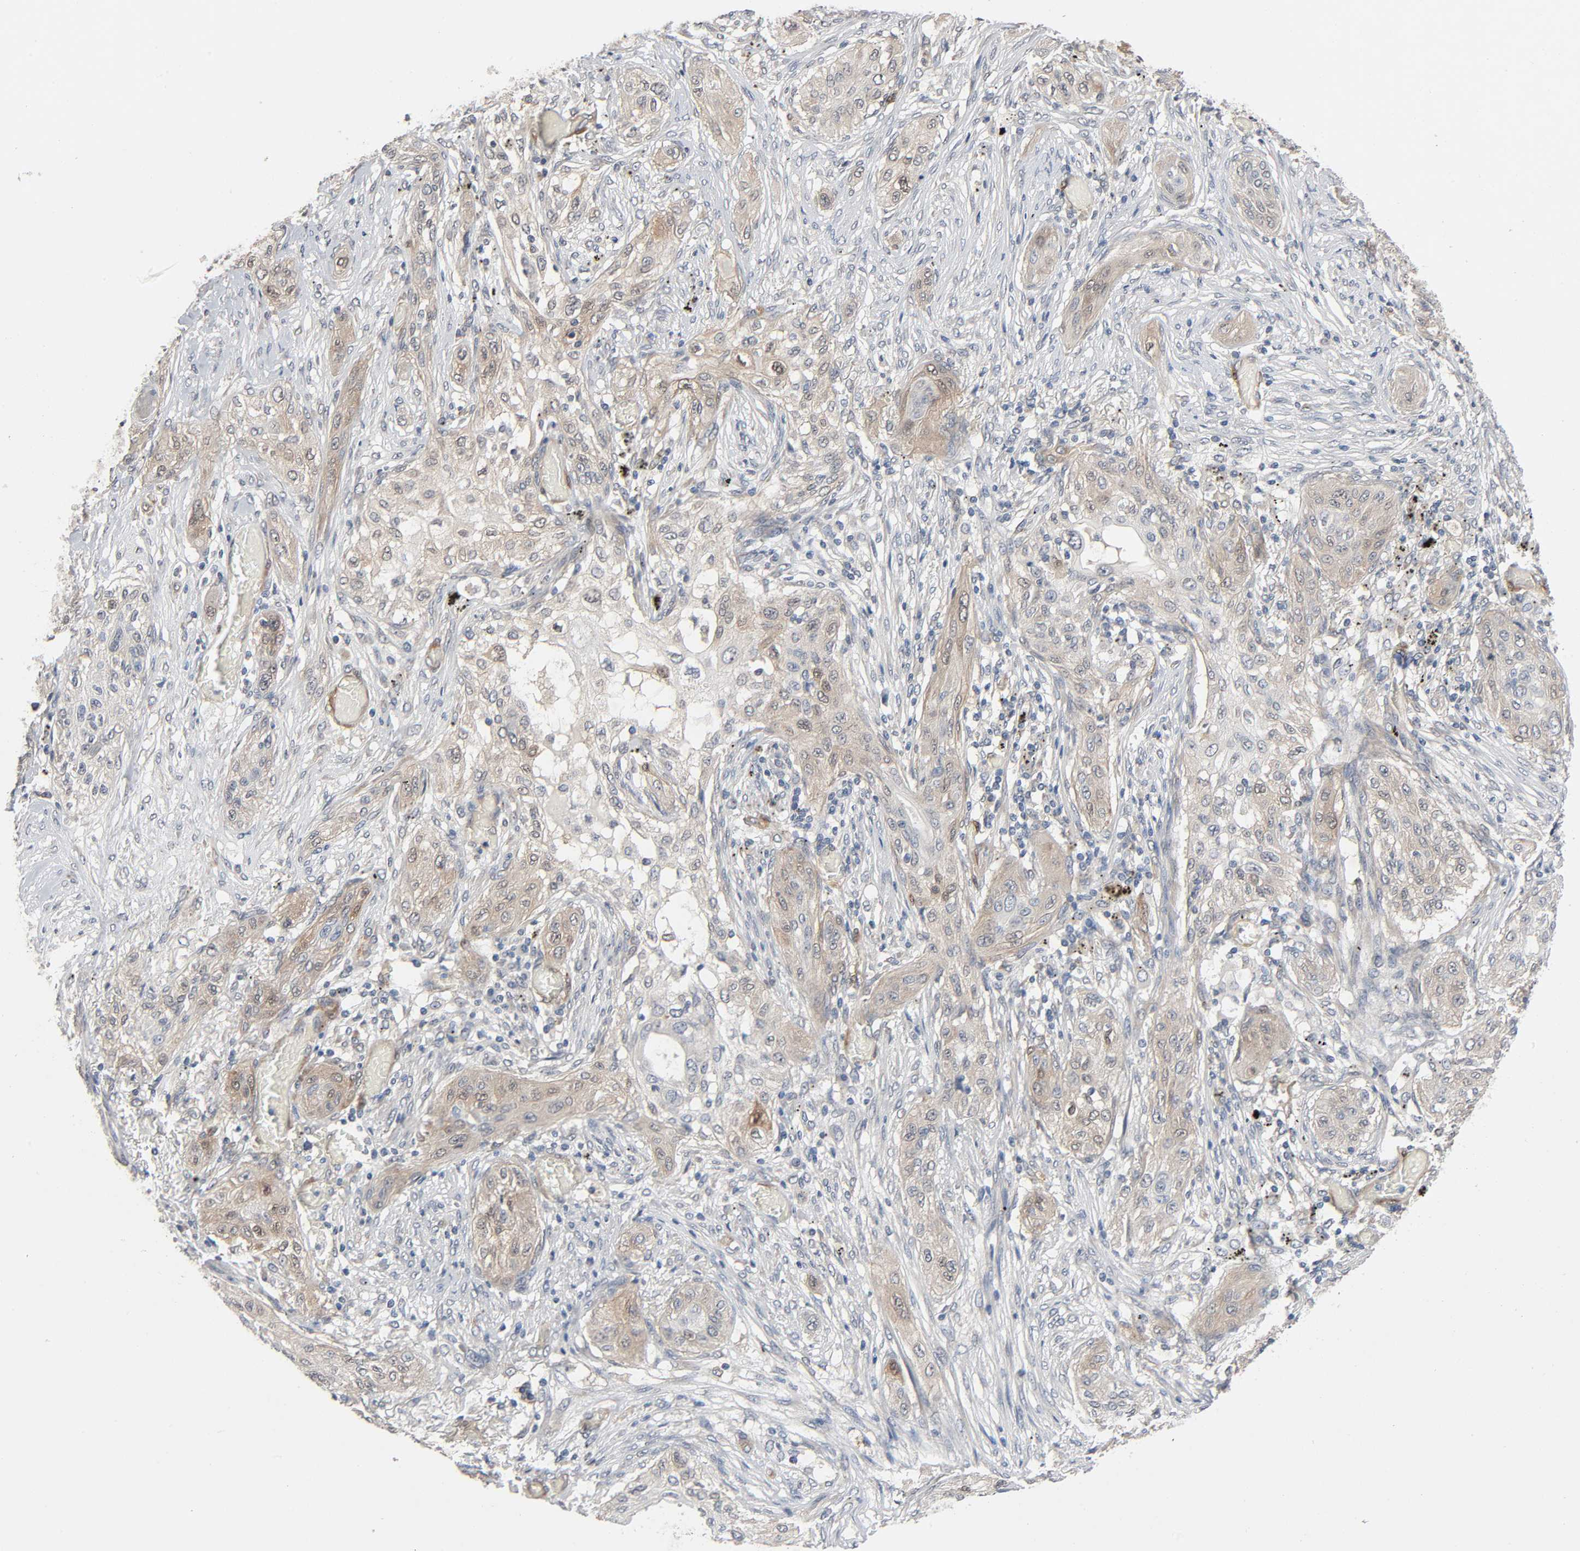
{"staining": {"intensity": "weak", "quantity": ">75%", "location": "cytoplasmic/membranous"}, "tissue": "lung cancer", "cell_type": "Tumor cells", "image_type": "cancer", "snomed": [{"axis": "morphology", "description": "Squamous cell carcinoma, NOS"}, {"axis": "topography", "description": "Lung"}], "caption": "The photomicrograph shows a brown stain indicating the presence of a protein in the cytoplasmic/membranous of tumor cells in squamous cell carcinoma (lung). (Brightfield microscopy of DAB IHC at high magnification).", "gene": "PTK2", "patient": {"sex": "female", "age": 47}}